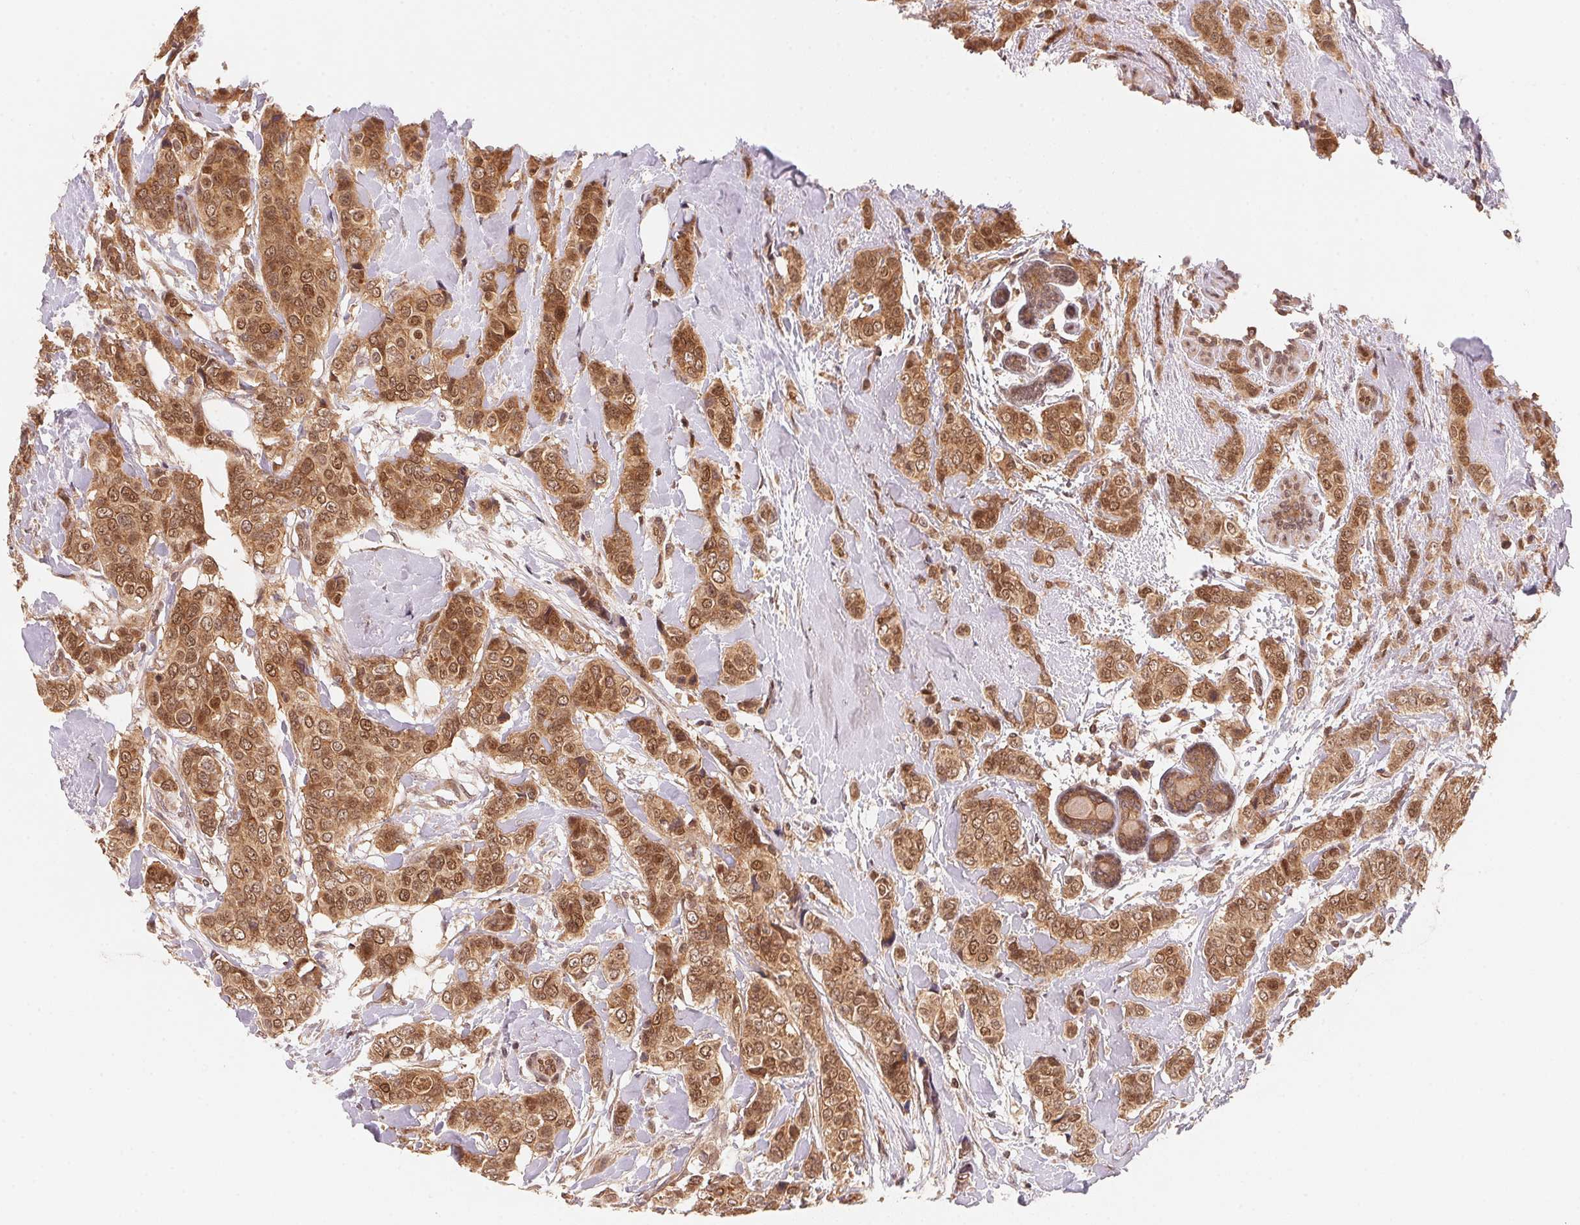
{"staining": {"intensity": "moderate", "quantity": ">75%", "location": "cytoplasmic/membranous,nuclear"}, "tissue": "breast cancer", "cell_type": "Tumor cells", "image_type": "cancer", "snomed": [{"axis": "morphology", "description": "Lobular carcinoma"}, {"axis": "topography", "description": "Breast"}], "caption": "Tumor cells display moderate cytoplasmic/membranous and nuclear staining in approximately >75% of cells in breast lobular carcinoma.", "gene": "CCDC102B", "patient": {"sex": "female", "age": 51}}